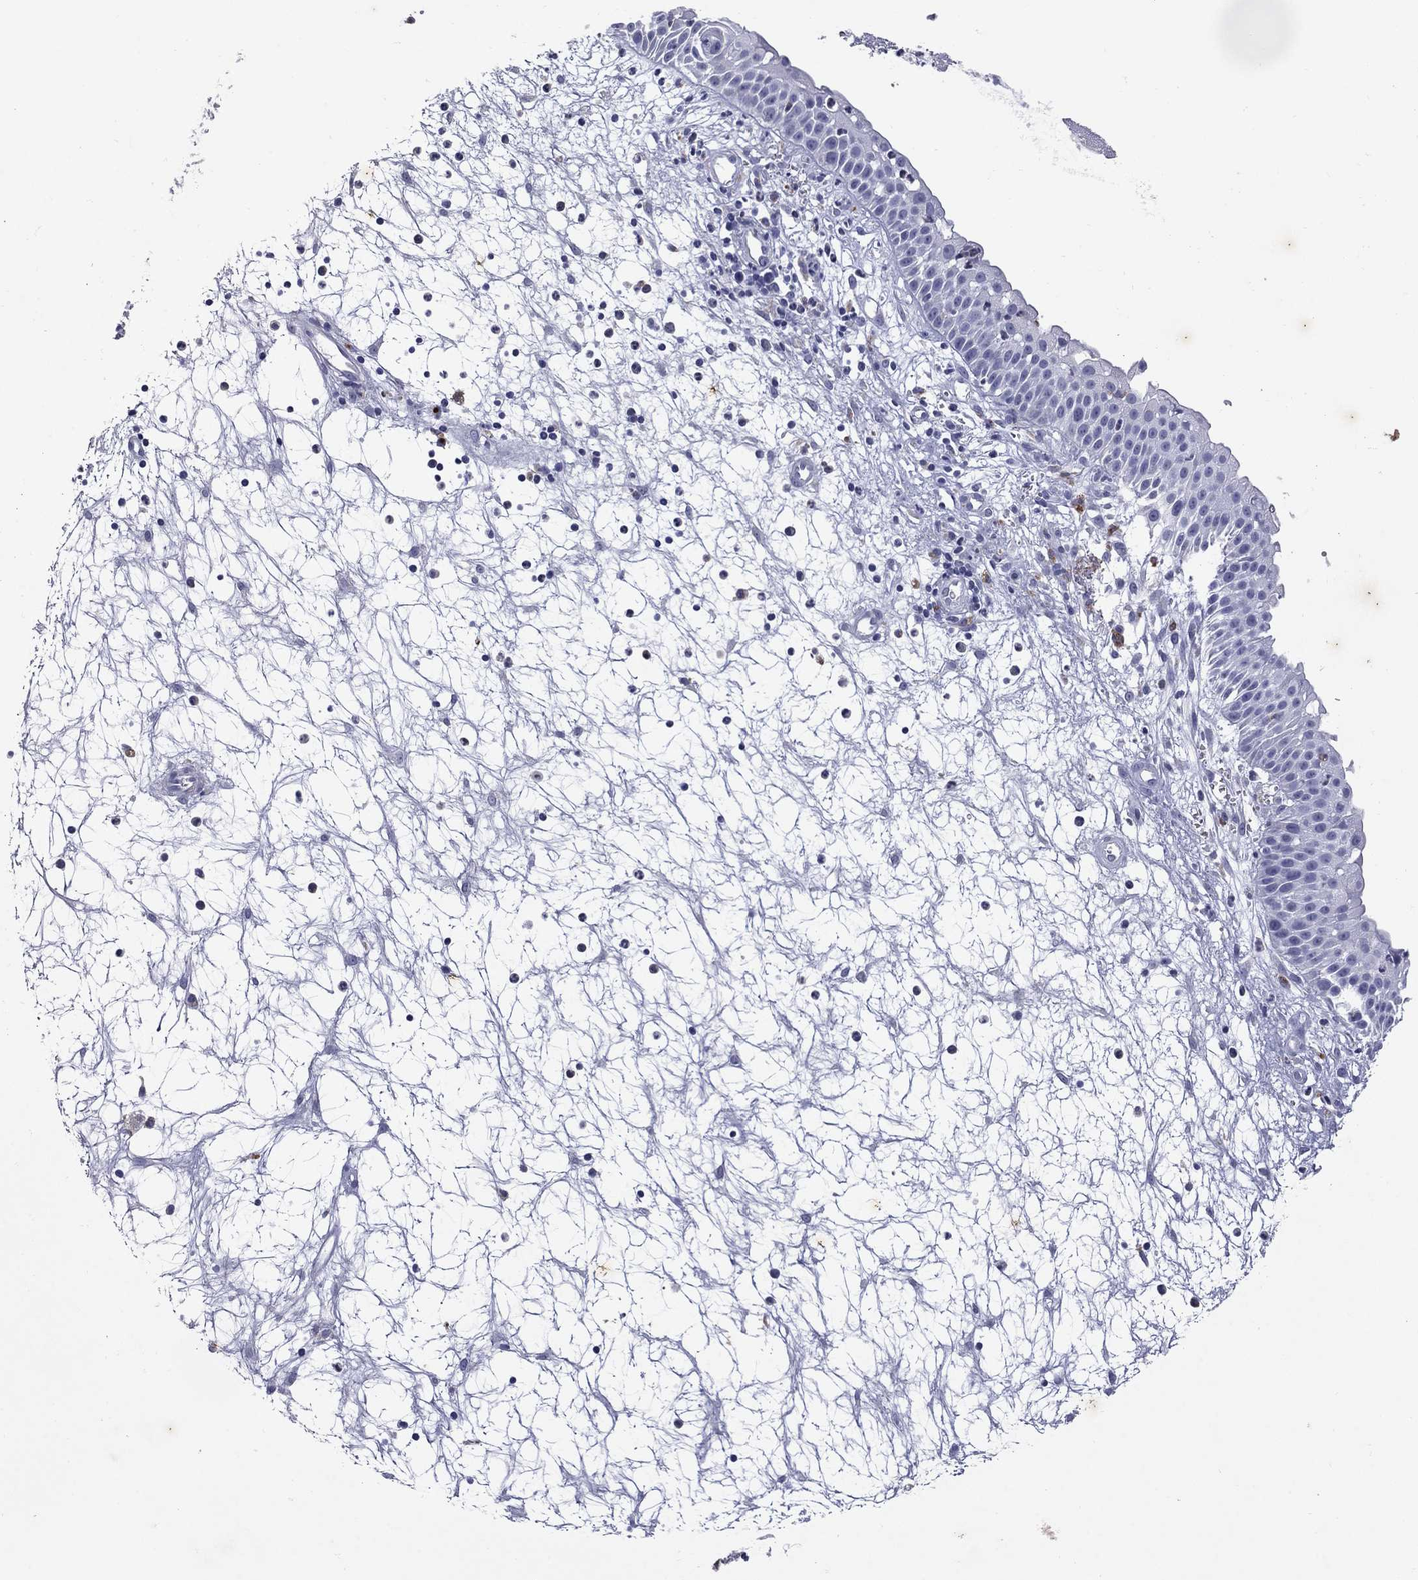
{"staining": {"intensity": "weak", "quantity": "25%-75%", "location": "cytoplasmic/membranous"}, "tissue": "nasopharynx", "cell_type": "Respiratory epithelial cells", "image_type": "normal", "snomed": [{"axis": "morphology", "description": "Normal tissue, NOS"}, {"axis": "topography", "description": "Nasopharynx"}], "caption": "IHC (DAB (3,3'-diaminobenzidine)) staining of benign human nasopharynx demonstrates weak cytoplasmic/membranous protein positivity in approximately 25%-75% of respiratory epithelial cells.", "gene": "MADCAM1", "patient": {"sex": "male", "age": 61}}